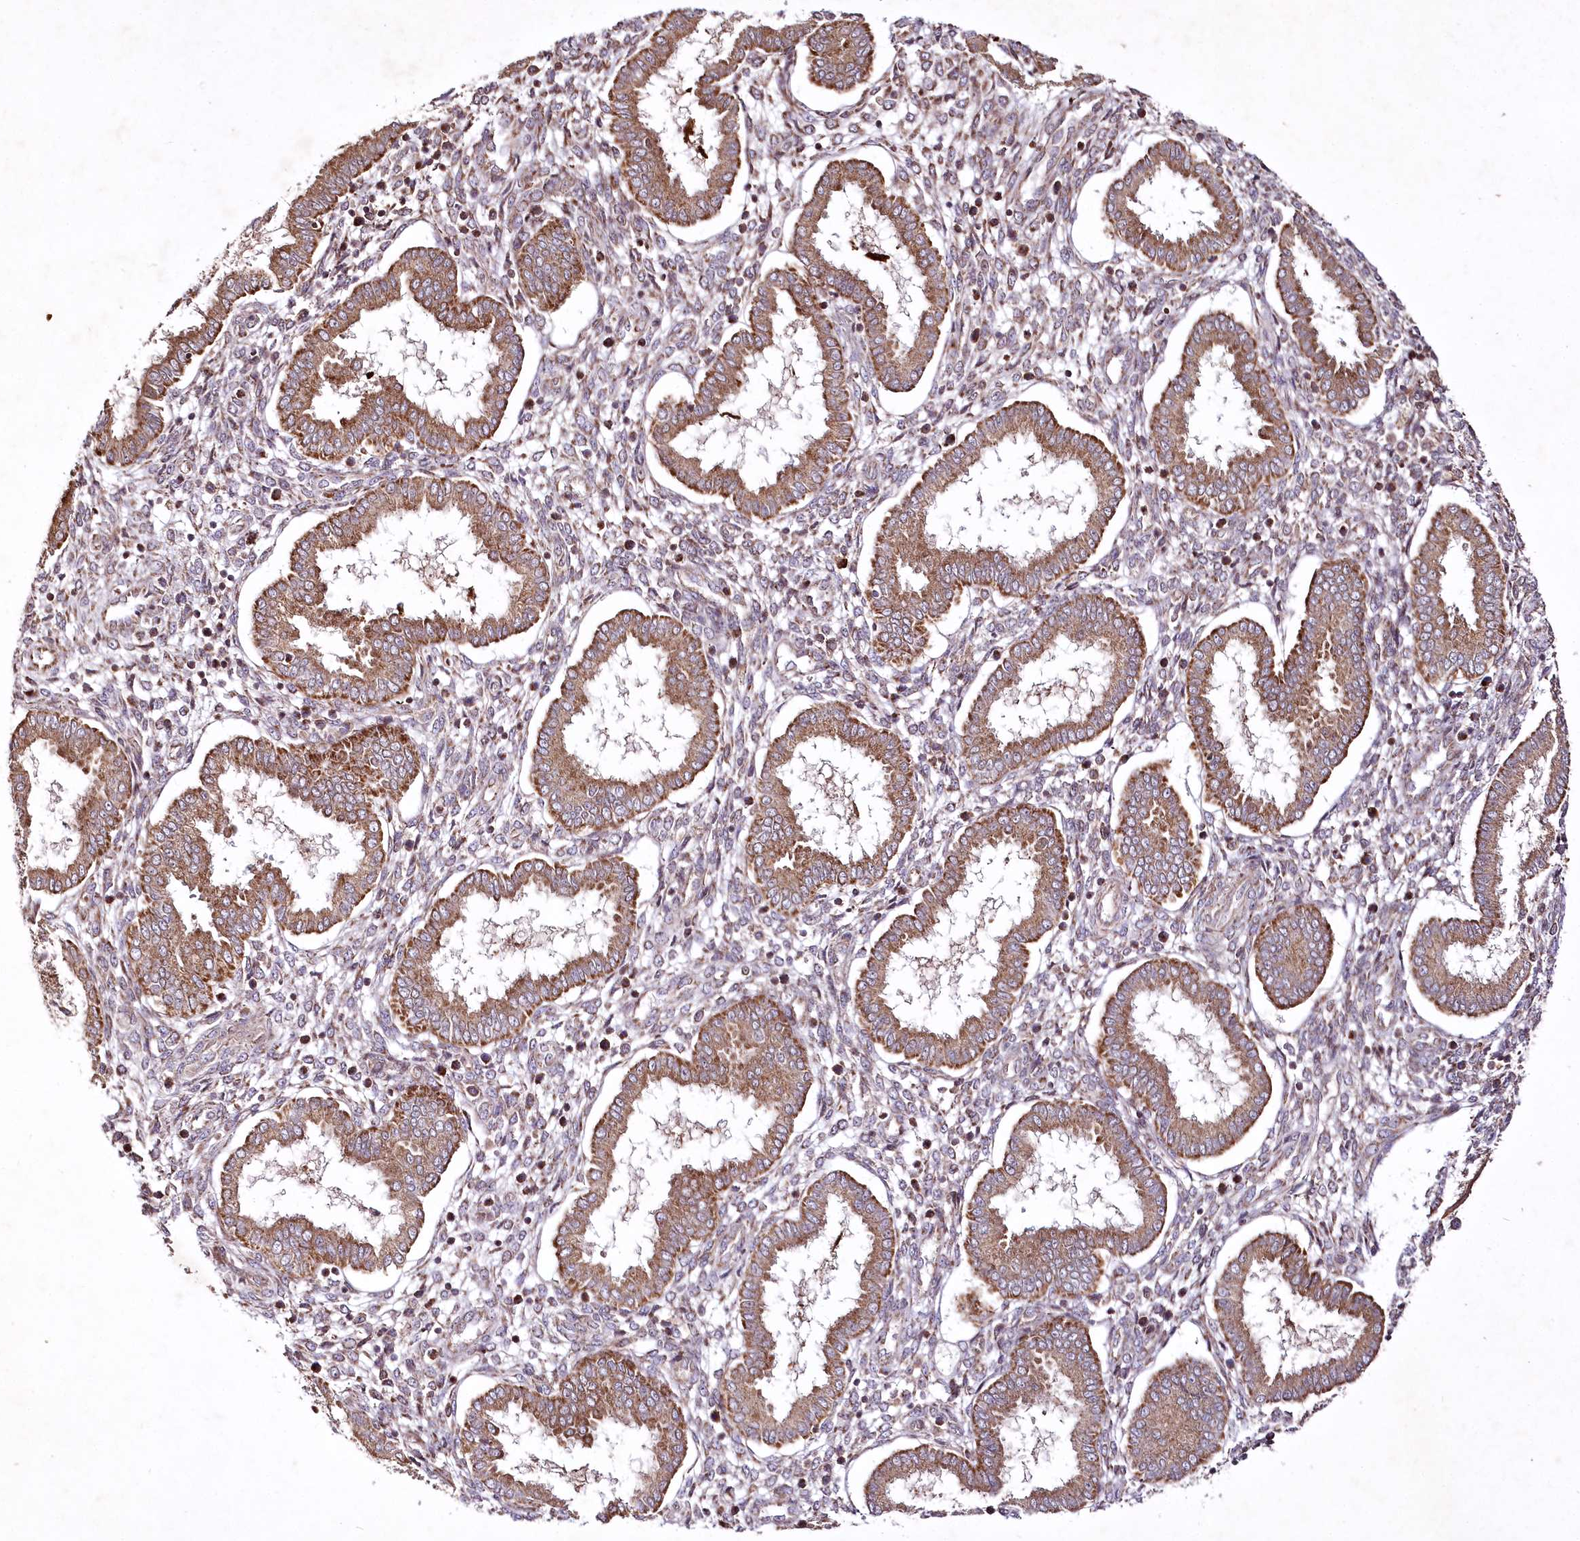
{"staining": {"intensity": "moderate", "quantity": ">75%", "location": "cytoplasmic/membranous,nuclear"}, "tissue": "endometrium", "cell_type": "Cells in endometrial stroma", "image_type": "normal", "snomed": [{"axis": "morphology", "description": "Normal tissue, NOS"}, {"axis": "topography", "description": "Endometrium"}], "caption": "Moderate cytoplasmic/membranous,nuclear staining for a protein is appreciated in about >75% of cells in endometrial stroma of benign endometrium using immunohistochemistry.", "gene": "PSTK", "patient": {"sex": "female", "age": 24}}